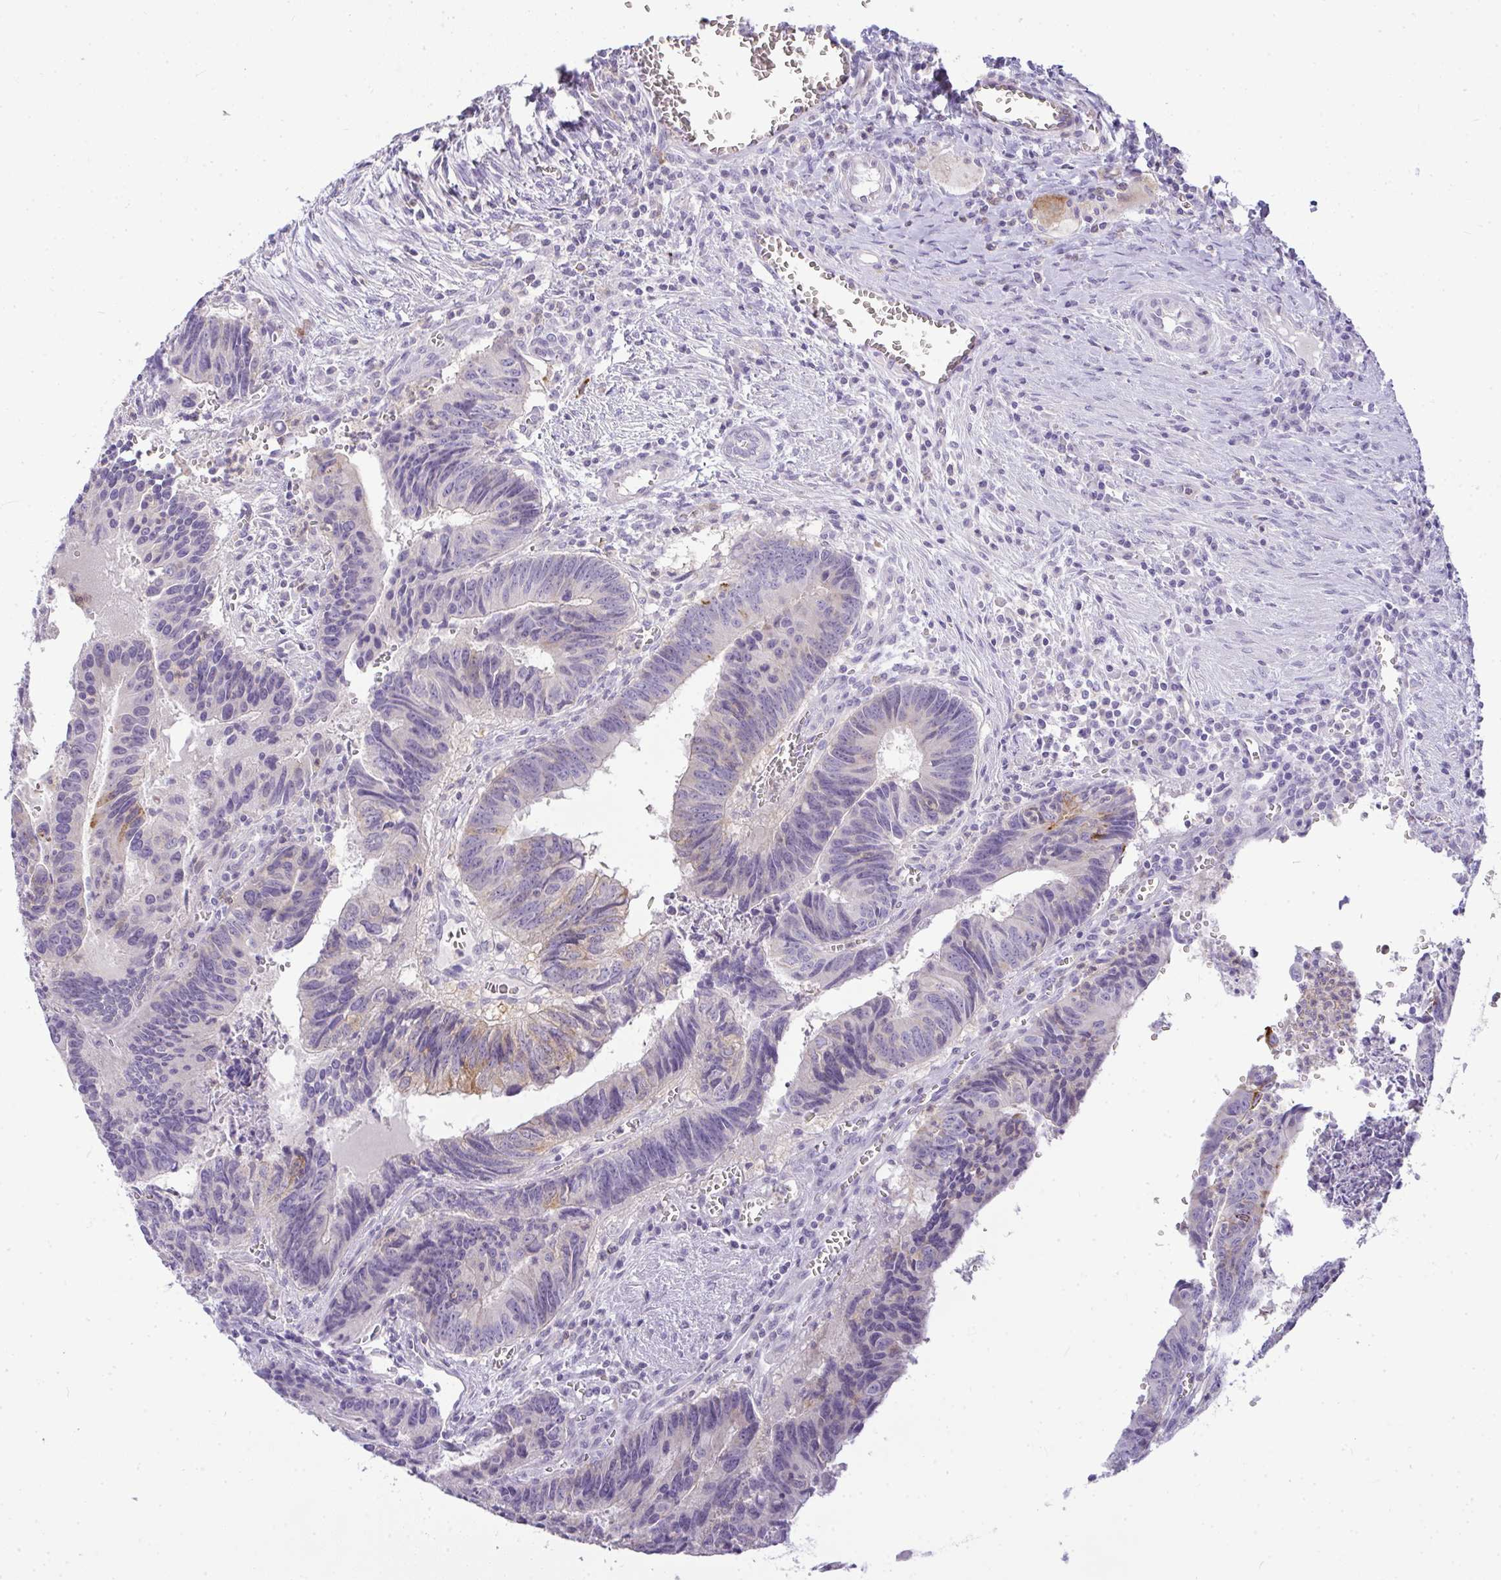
{"staining": {"intensity": "moderate", "quantity": "<25%", "location": "cytoplasmic/membranous"}, "tissue": "colorectal cancer", "cell_type": "Tumor cells", "image_type": "cancer", "snomed": [{"axis": "morphology", "description": "Adenocarcinoma, NOS"}, {"axis": "topography", "description": "Colon"}], "caption": "Adenocarcinoma (colorectal) stained with DAB (3,3'-diaminobenzidine) IHC shows low levels of moderate cytoplasmic/membranous staining in approximately <25% of tumor cells.", "gene": "LIPE", "patient": {"sex": "male", "age": 86}}